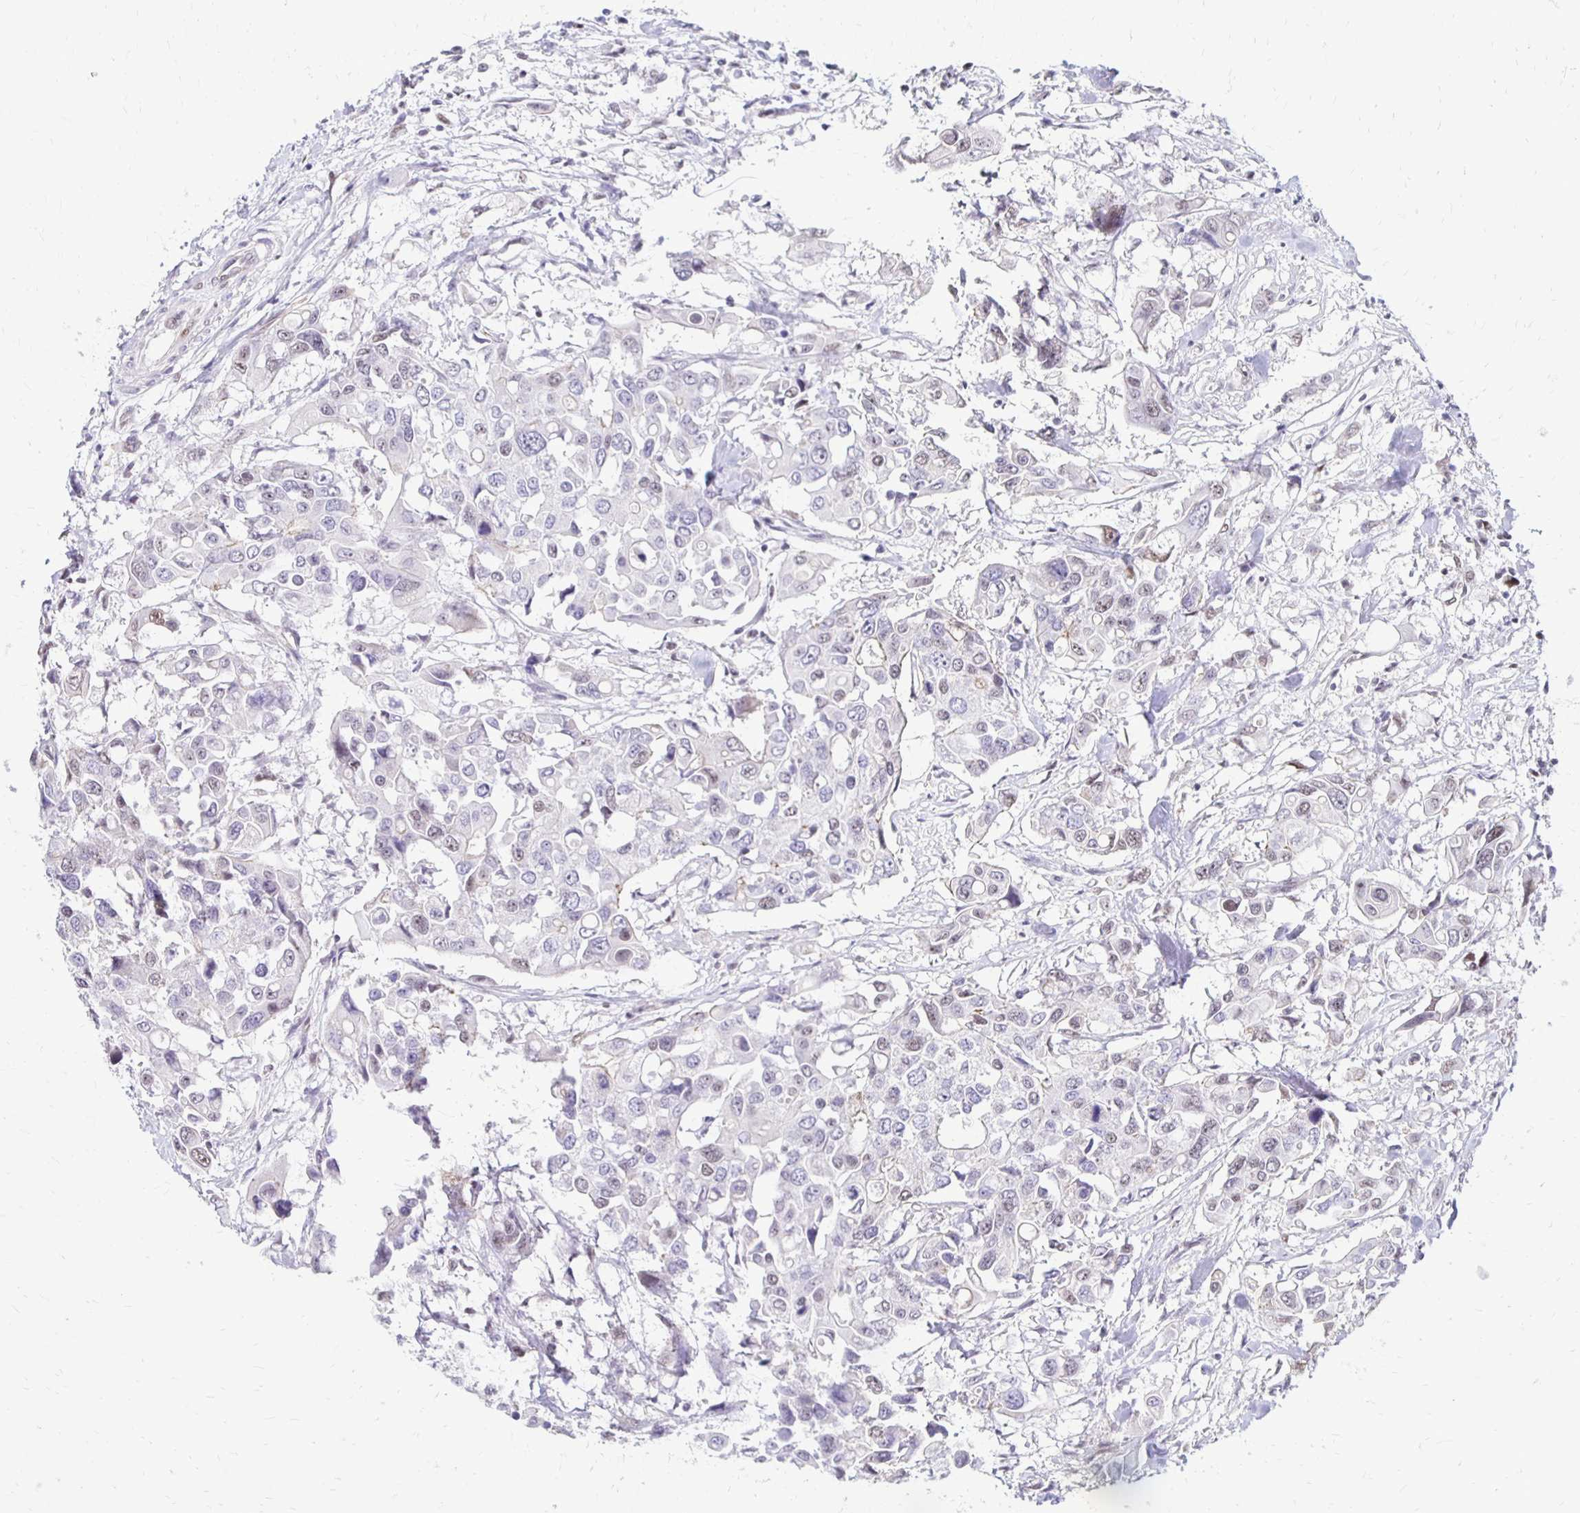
{"staining": {"intensity": "weak", "quantity": "<25%", "location": "nuclear"}, "tissue": "colorectal cancer", "cell_type": "Tumor cells", "image_type": "cancer", "snomed": [{"axis": "morphology", "description": "Adenocarcinoma, NOS"}, {"axis": "topography", "description": "Colon"}], "caption": "IHC photomicrograph of neoplastic tissue: human colorectal cancer (adenocarcinoma) stained with DAB displays no significant protein positivity in tumor cells. (DAB (3,3'-diaminobenzidine) IHC, high magnification).", "gene": "DDB2", "patient": {"sex": "male", "age": 77}}